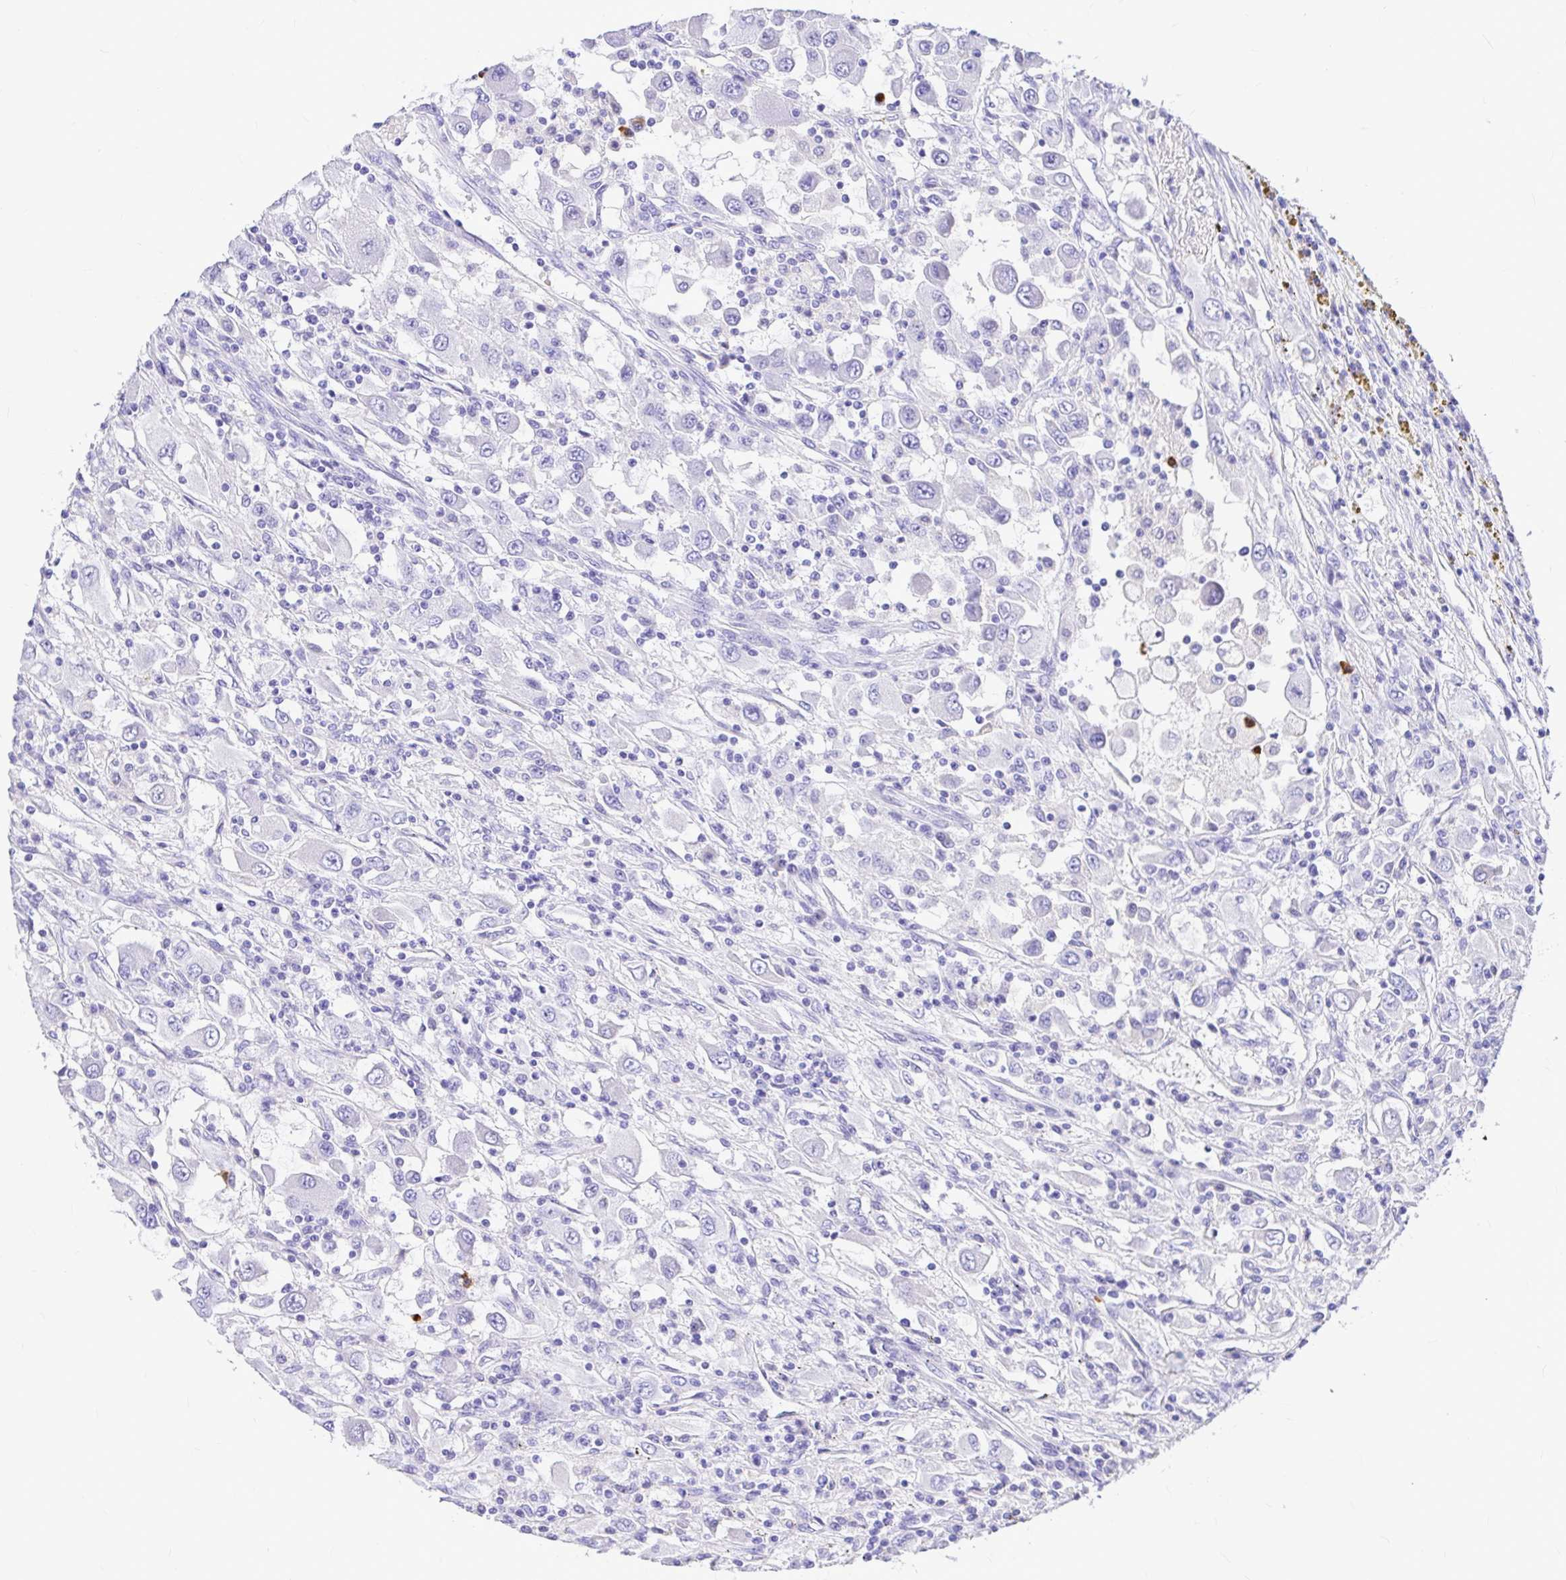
{"staining": {"intensity": "negative", "quantity": "none", "location": "none"}, "tissue": "renal cancer", "cell_type": "Tumor cells", "image_type": "cancer", "snomed": [{"axis": "morphology", "description": "Adenocarcinoma, NOS"}, {"axis": "topography", "description": "Kidney"}], "caption": "This is an IHC micrograph of renal cancer (adenocarcinoma). There is no staining in tumor cells.", "gene": "CLEC1B", "patient": {"sex": "female", "age": 67}}